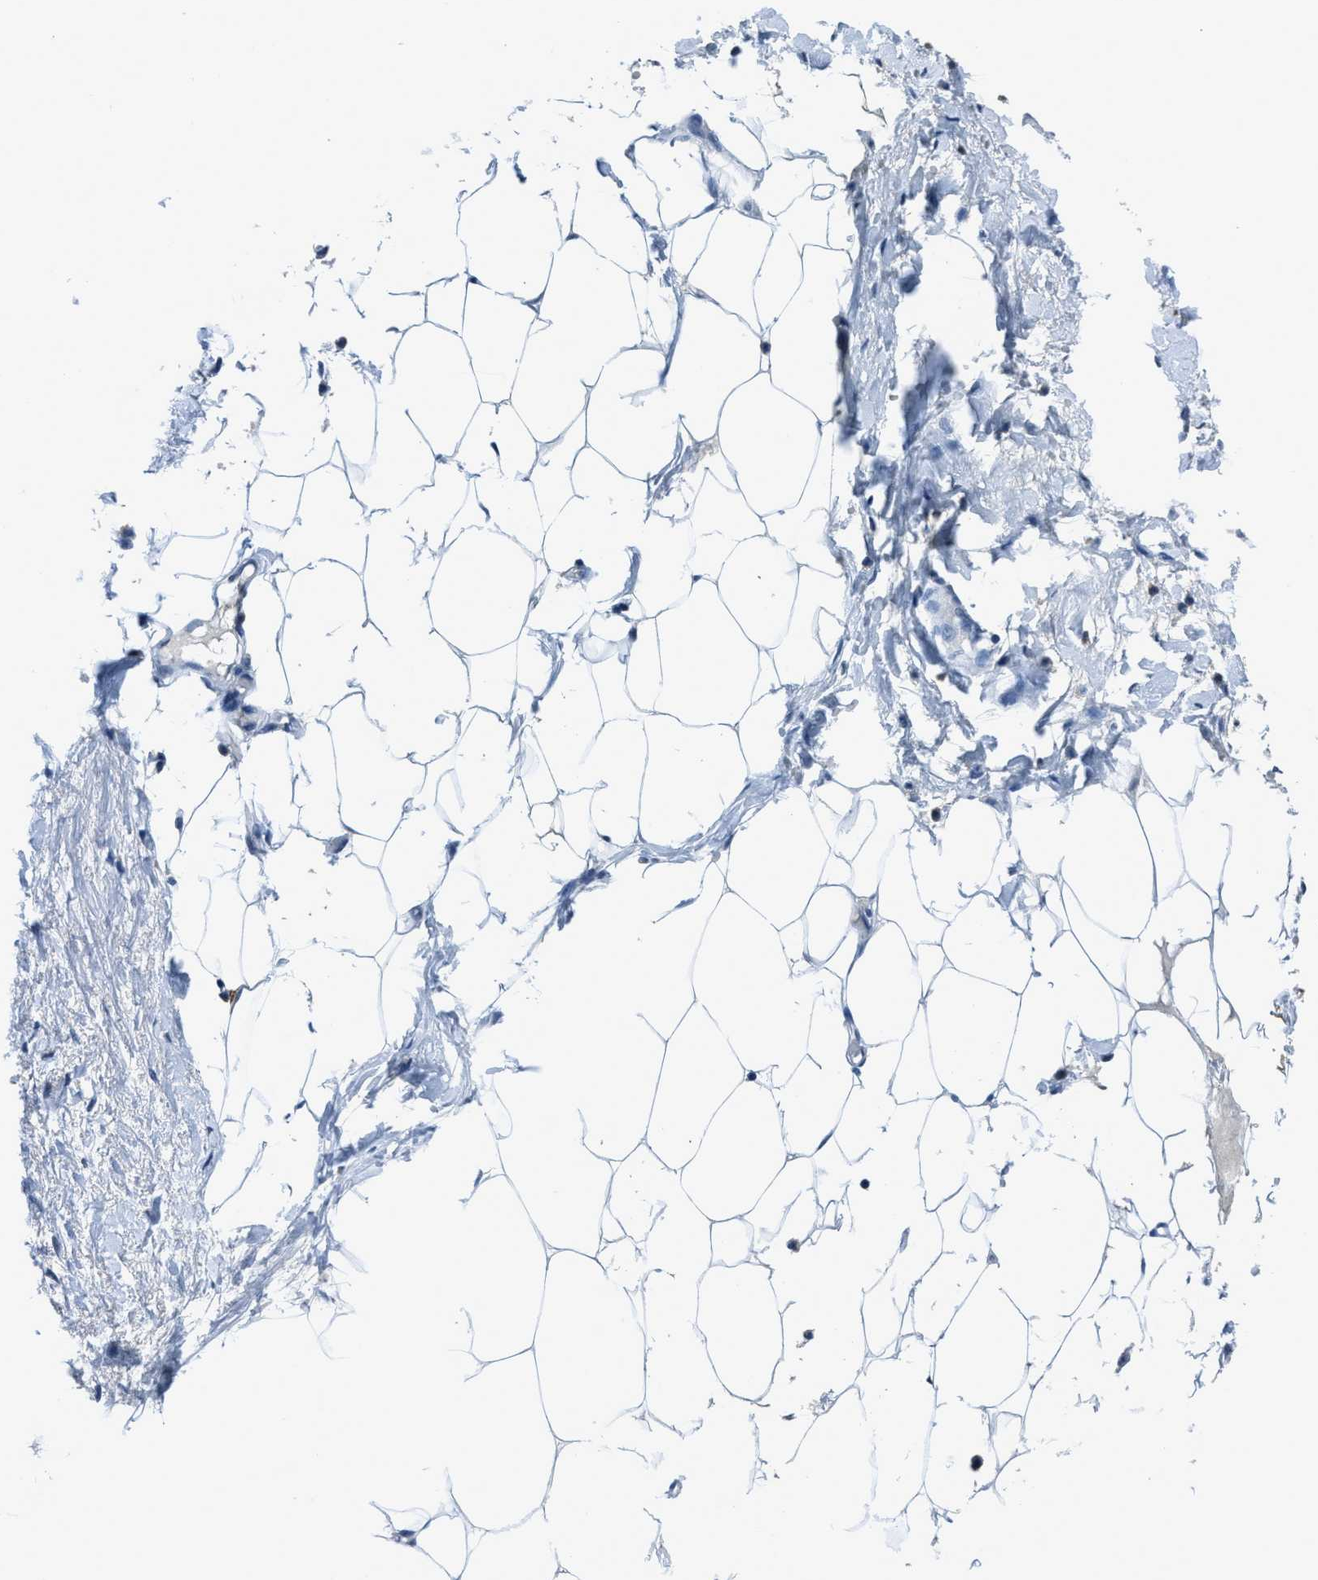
{"staining": {"intensity": "negative", "quantity": "none", "location": "none"}, "tissue": "adipose tissue", "cell_type": "Adipocytes", "image_type": "normal", "snomed": [{"axis": "morphology", "description": "Normal tissue, NOS"}, {"axis": "topography", "description": "Soft tissue"}], "caption": "Protein analysis of benign adipose tissue exhibits no significant expression in adipocytes.", "gene": "DUSP19", "patient": {"sex": "male", "age": 72}}